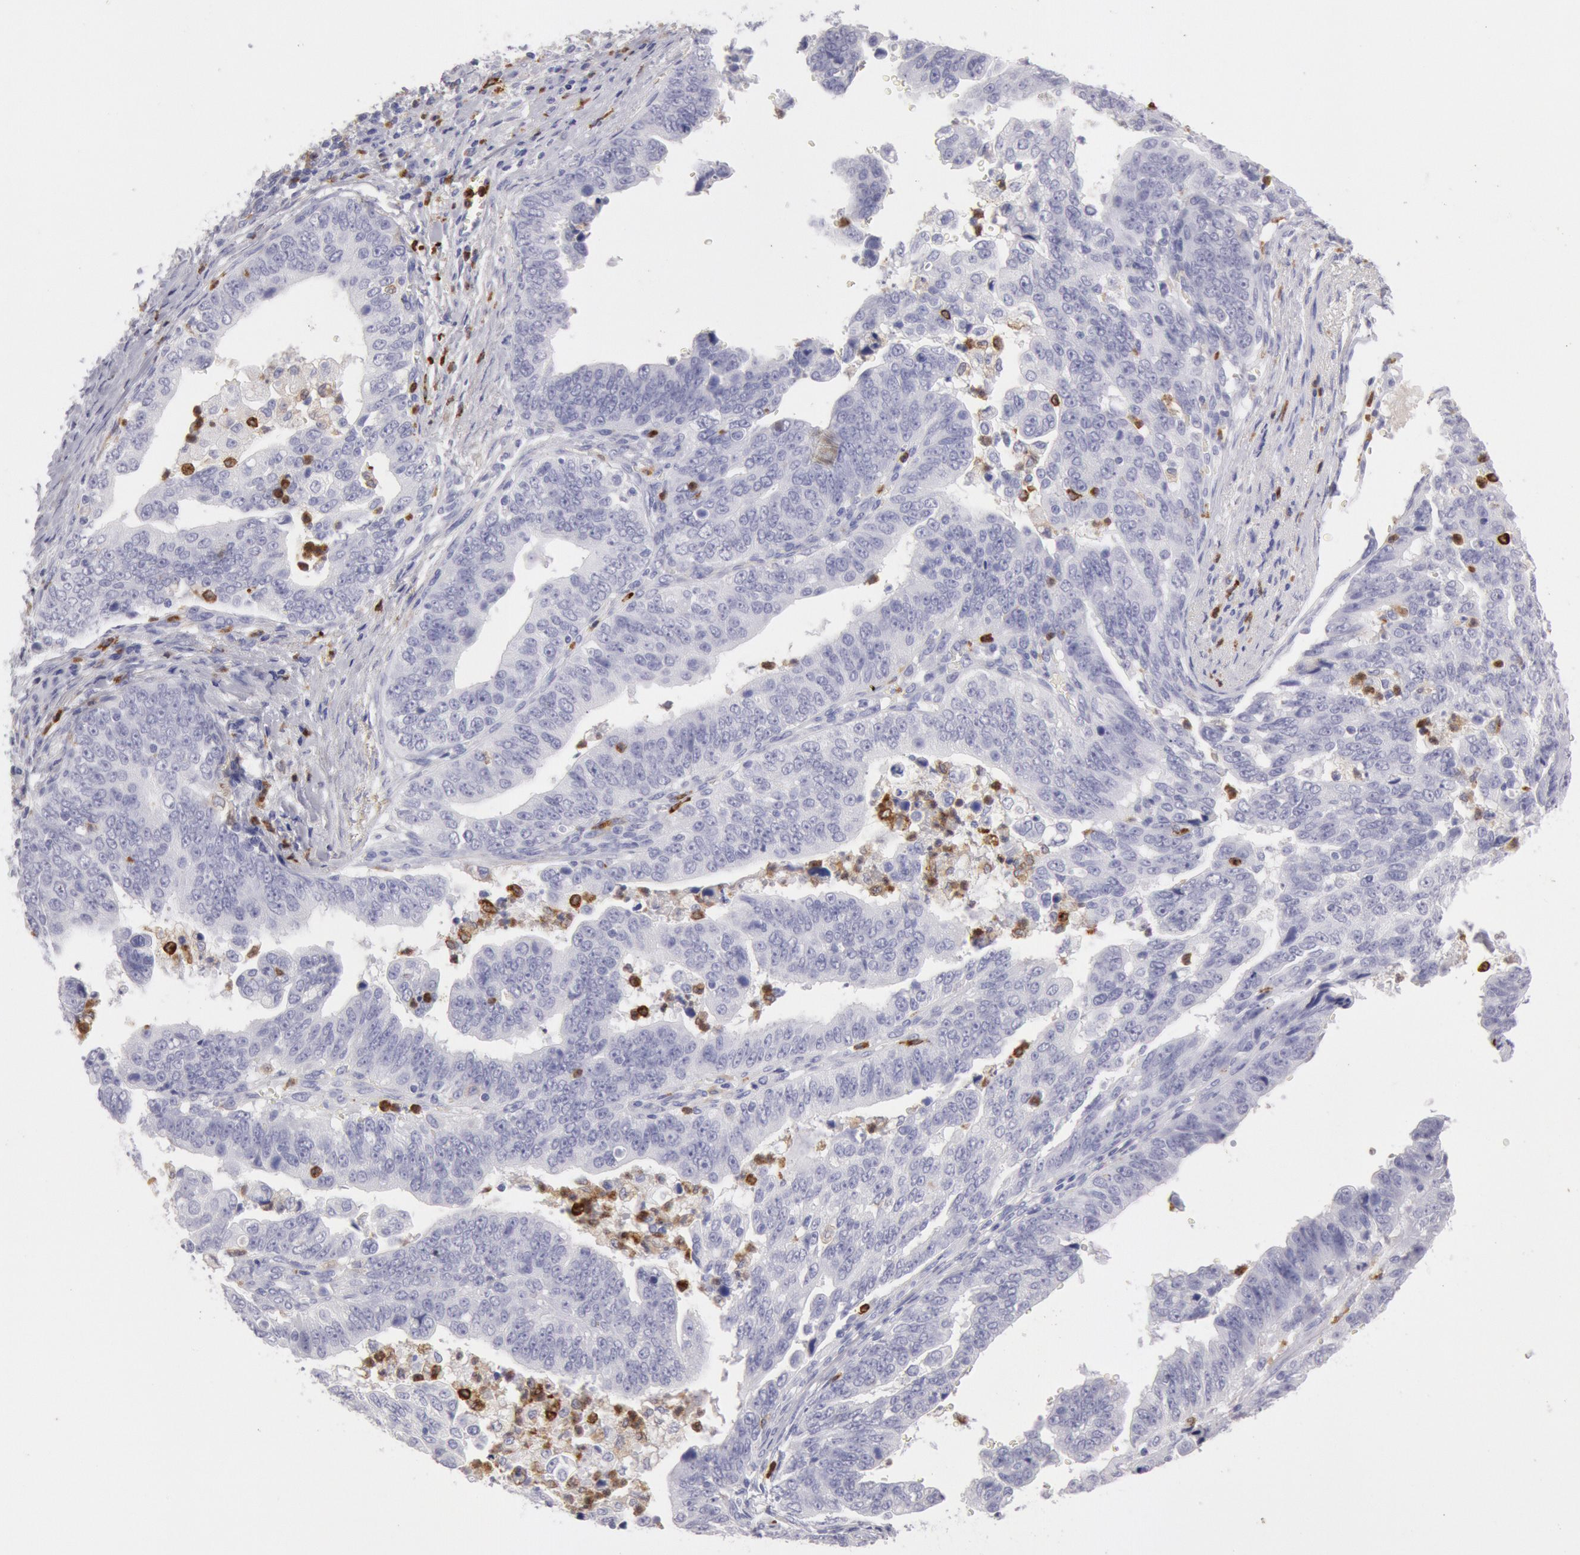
{"staining": {"intensity": "negative", "quantity": "none", "location": "none"}, "tissue": "stomach cancer", "cell_type": "Tumor cells", "image_type": "cancer", "snomed": [{"axis": "morphology", "description": "Adenocarcinoma, NOS"}, {"axis": "topography", "description": "Stomach, upper"}], "caption": "Immunohistochemical staining of adenocarcinoma (stomach) reveals no significant positivity in tumor cells.", "gene": "FCN1", "patient": {"sex": "female", "age": 50}}